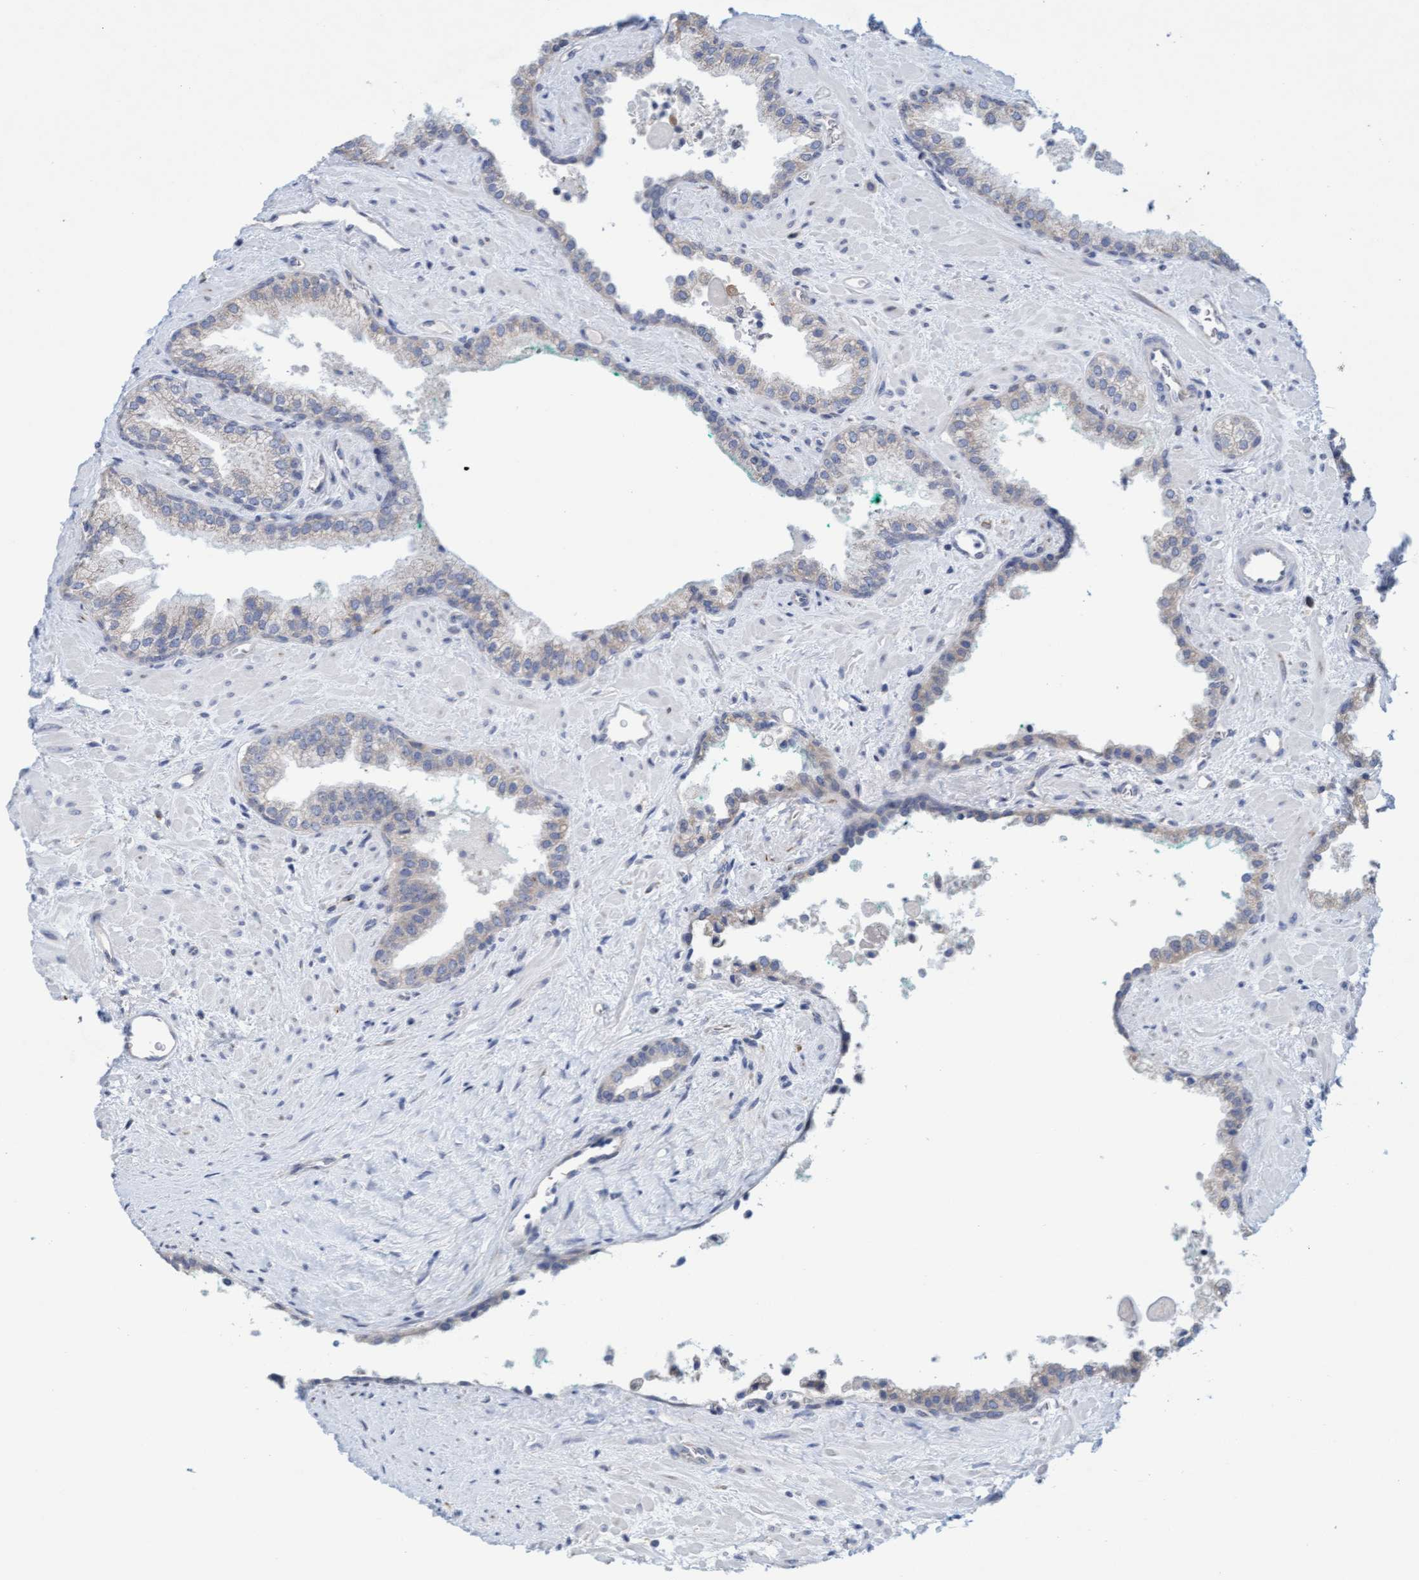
{"staining": {"intensity": "negative", "quantity": "none", "location": "none"}, "tissue": "prostate cancer", "cell_type": "Tumor cells", "image_type": "cancer", "snomed": [{"axis": "morphology", "description": "Adenocarcinoma, Low grade"}, {"axis": "topography", "description": "Prostate"}], "caption": "This is an immunohistochemistry (IHC) image of human adenocarcinoma (low-grade) (prostate). There is no staining in tumor cells.", "gene": "SLC28A3", "patient": {"sex": "male", "age": 71}}